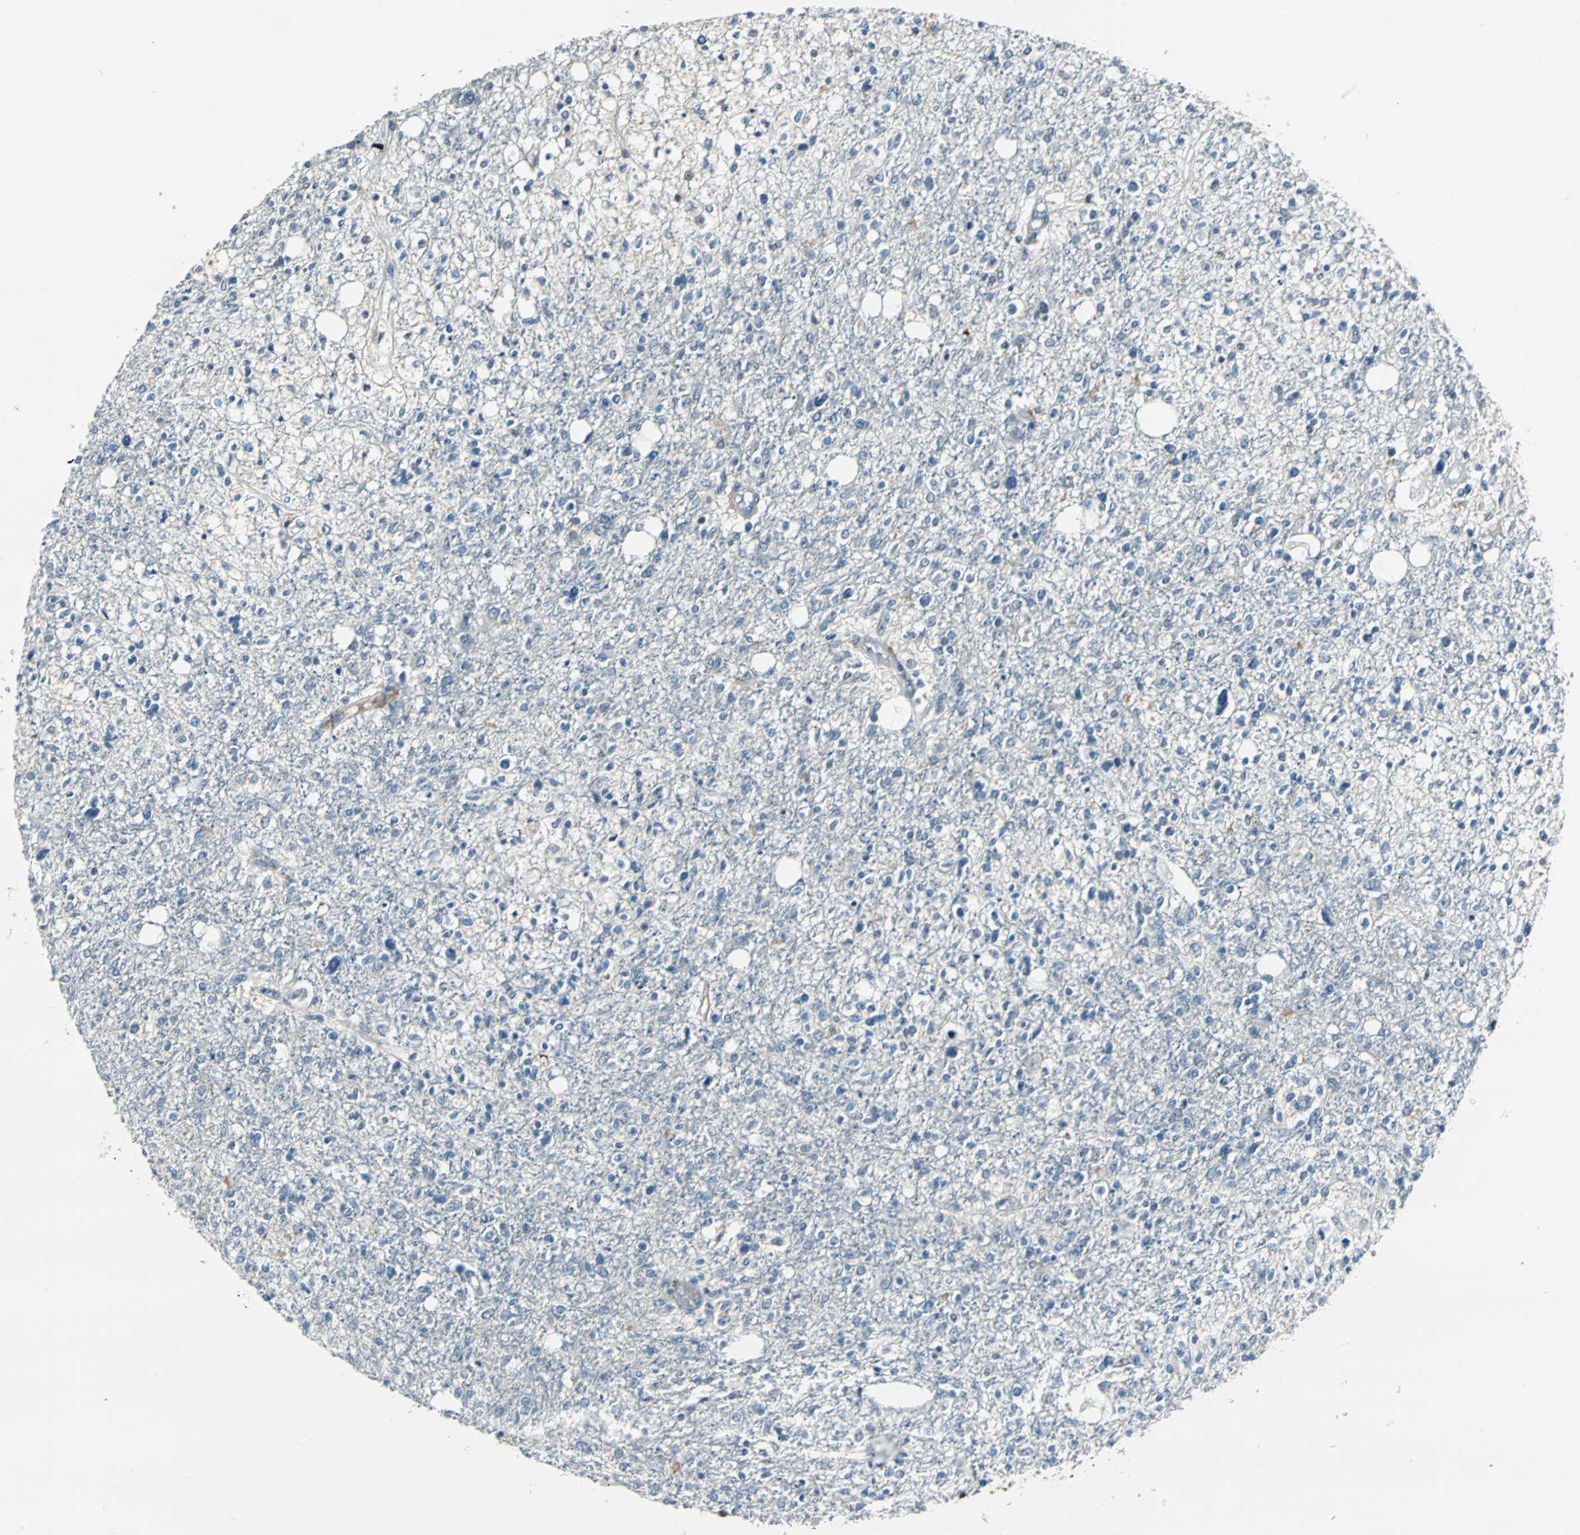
{"staining": {"intensity": "negative", "quantity": "none", "location": "none"}, "tissue": "glioma", "cell_type": "Tumor cells", "image_type": "cancer", "snomed": [{"axis": "morphology", "description": "Glioma, malignant, High grade"}, {"axis": "topography", "description": "Cerebral cortex"}], "caption": "A photomicrograph of human glioma is negative for staining in tumor cells. Brightfield microscopy of immunohistochemistry stained with DAB (brown) and hematoxylin (blue), captured at high magnification.", "gene": "FHL2", "patient": {"sex": "male", "age": 76}}